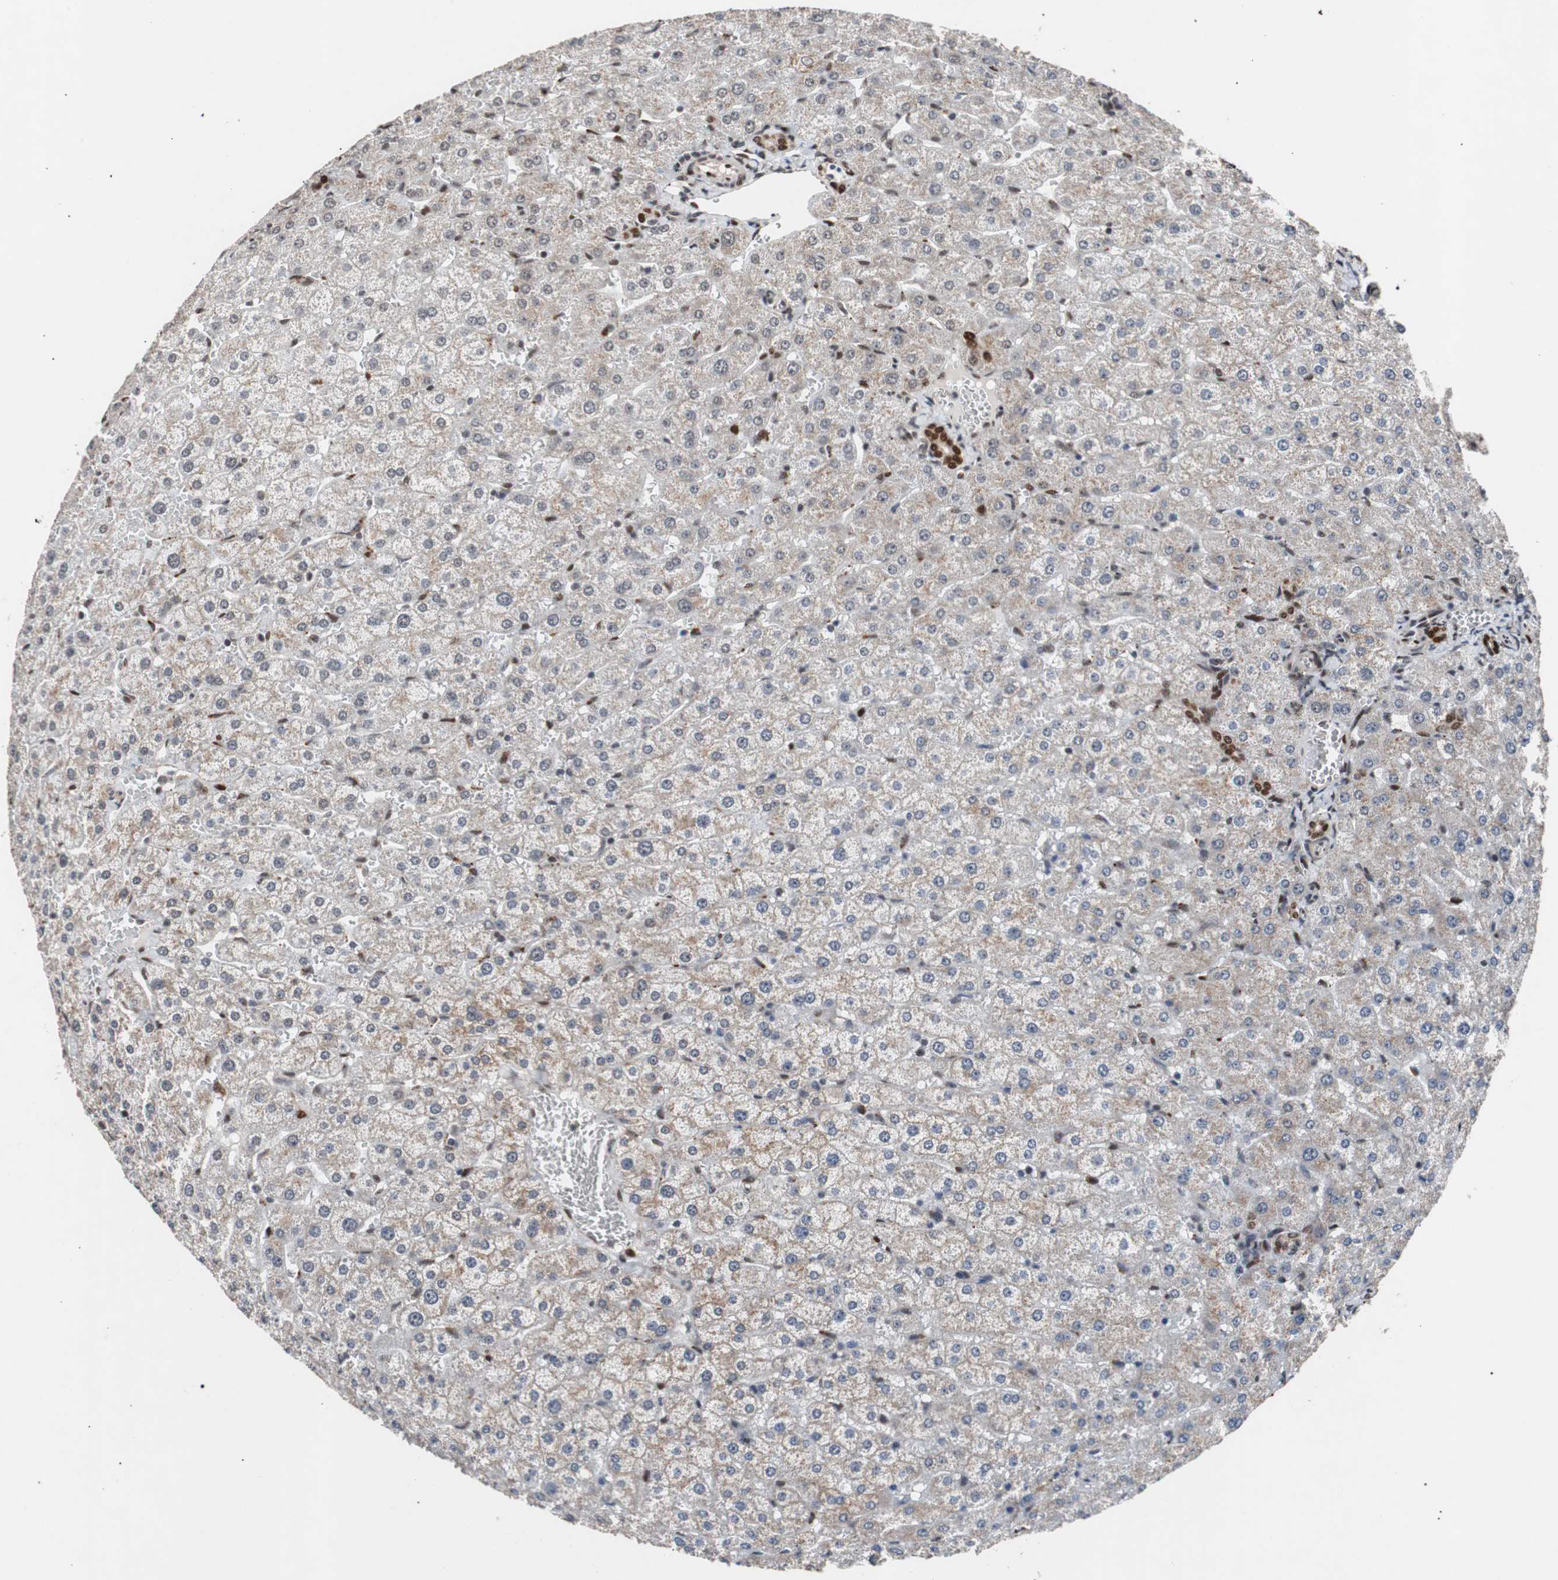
{"staining": {"intensity": "moderate", "quantity": "25%-75%", "location": "nuclear"}, "tissue": "liver", "cell_type": "Cholangiocytes", "image_type": "normal", "snomed": [{"axis": "morphology", "description": "Normal tissue, NOS"}, {"axis": "morphology", "description": "Fibrosis, NOS"}, {"axis": "topography", "description": "Liver"}], "caption": "IHC micrograph of normal liver: liver stained using immunohistochemistry displays medium levels of moderate protein expression localized specifically in the nuclear of cholangiocytes, appearing as a nuclear brown color.", "gene": "NBL1", "patient": {"sex": "female", "age": 29}}